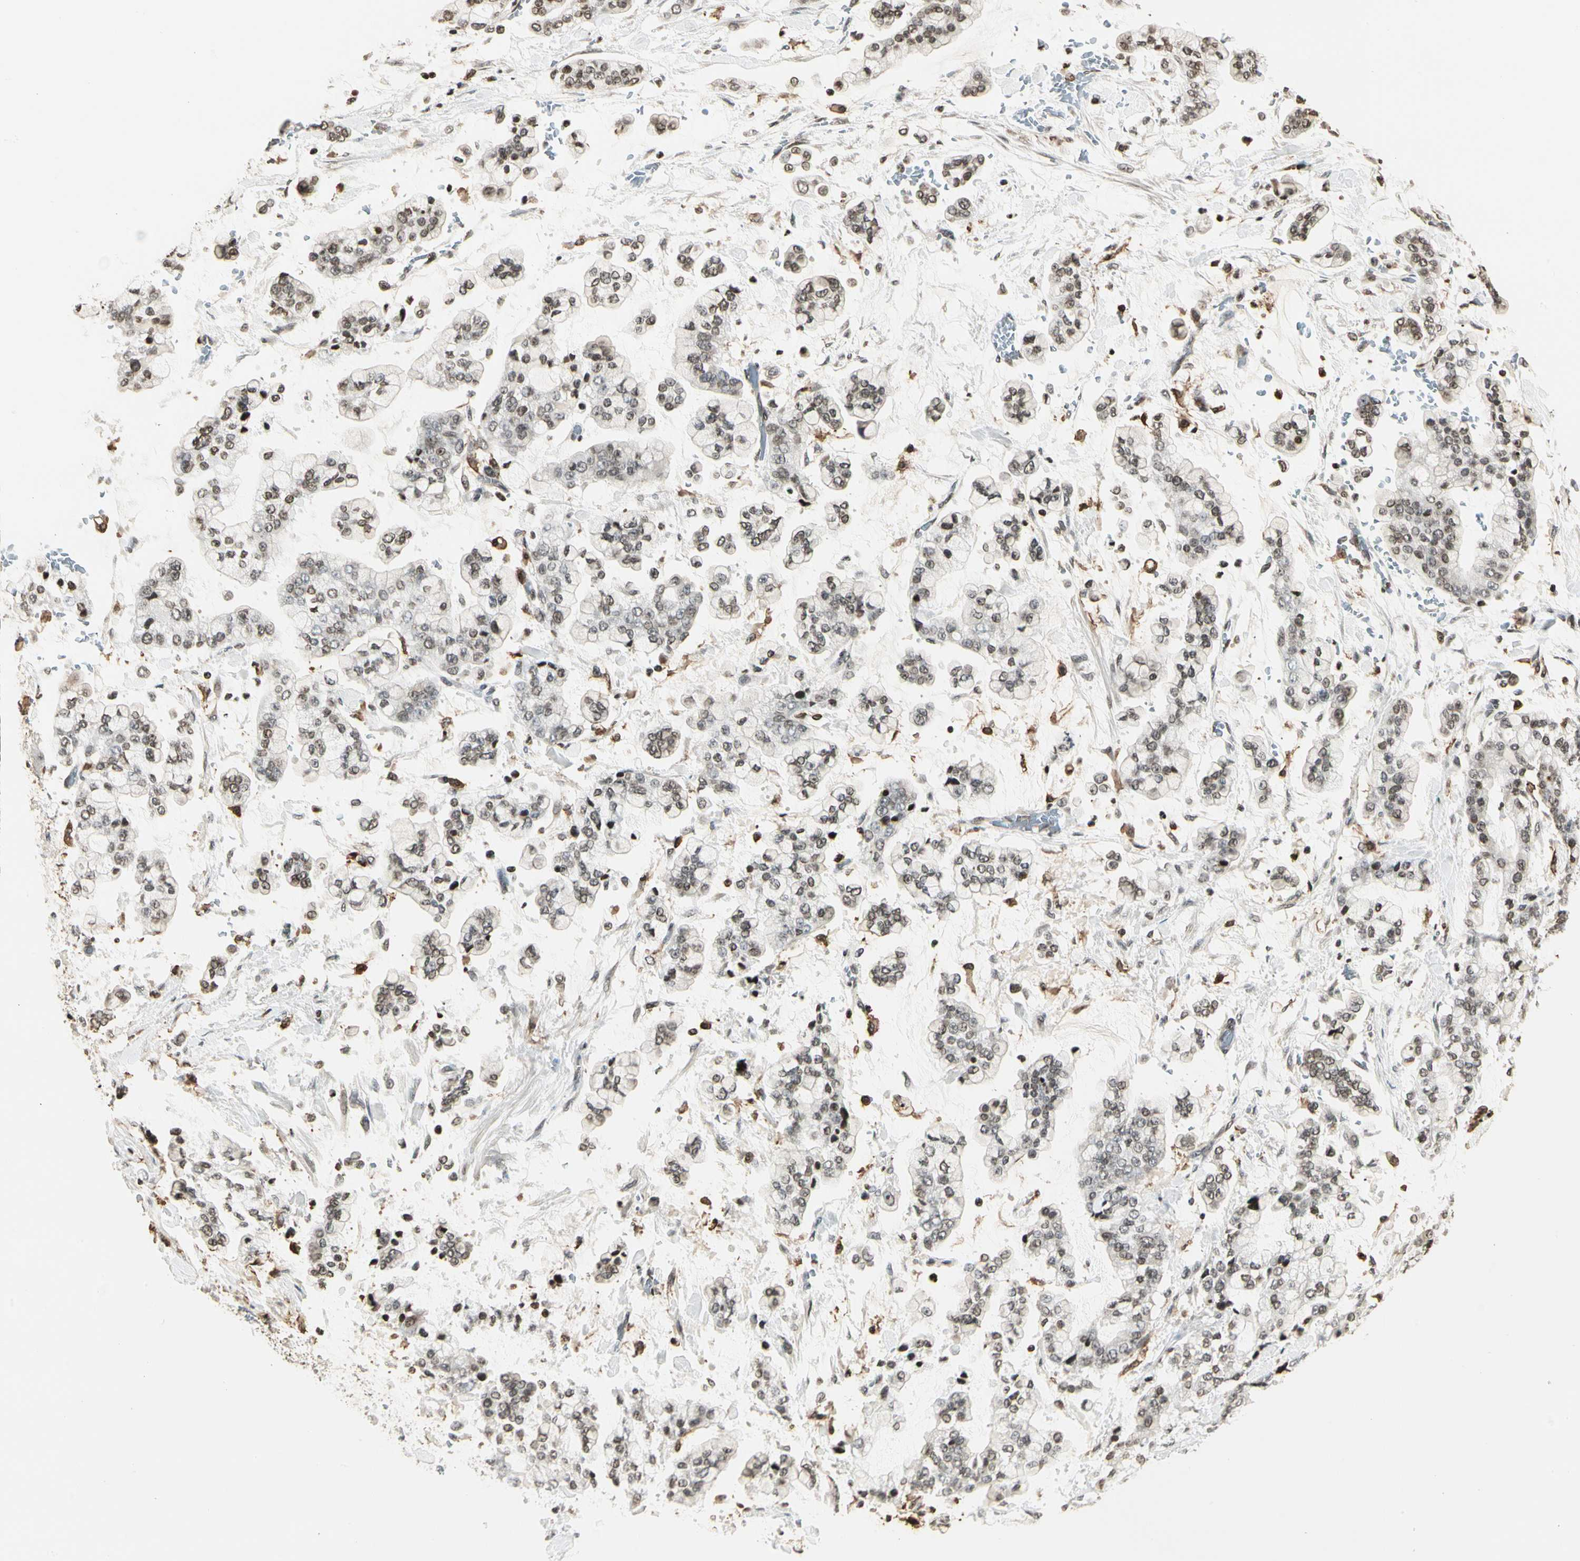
{"staining": {"intensity": "weak", "quantity": "25%-75%", "location": "nuclear"}, "tissue": "stomach cancer", "cell_type": "Tumor cells", "image_type": "cancer", "snomed": [{"axis": "morphology", "description": "Normal tissue, NOS"}, {"axis": "morphology", "description": "Adenocarcinoma, NOS"}, {"axis": "topography", "description": "Stomach, upper"}, {"axis": "topography", "description": "Stomach"}], "caption": "Stomach cancer (adenocarcinoma) stained with DAB immunohistochemistry displays low levels of weak nuclear positivity in approximately 25%-75% of tumor cells.", "gene": "FER", "patient": {"sex": "male", "age": 76}}